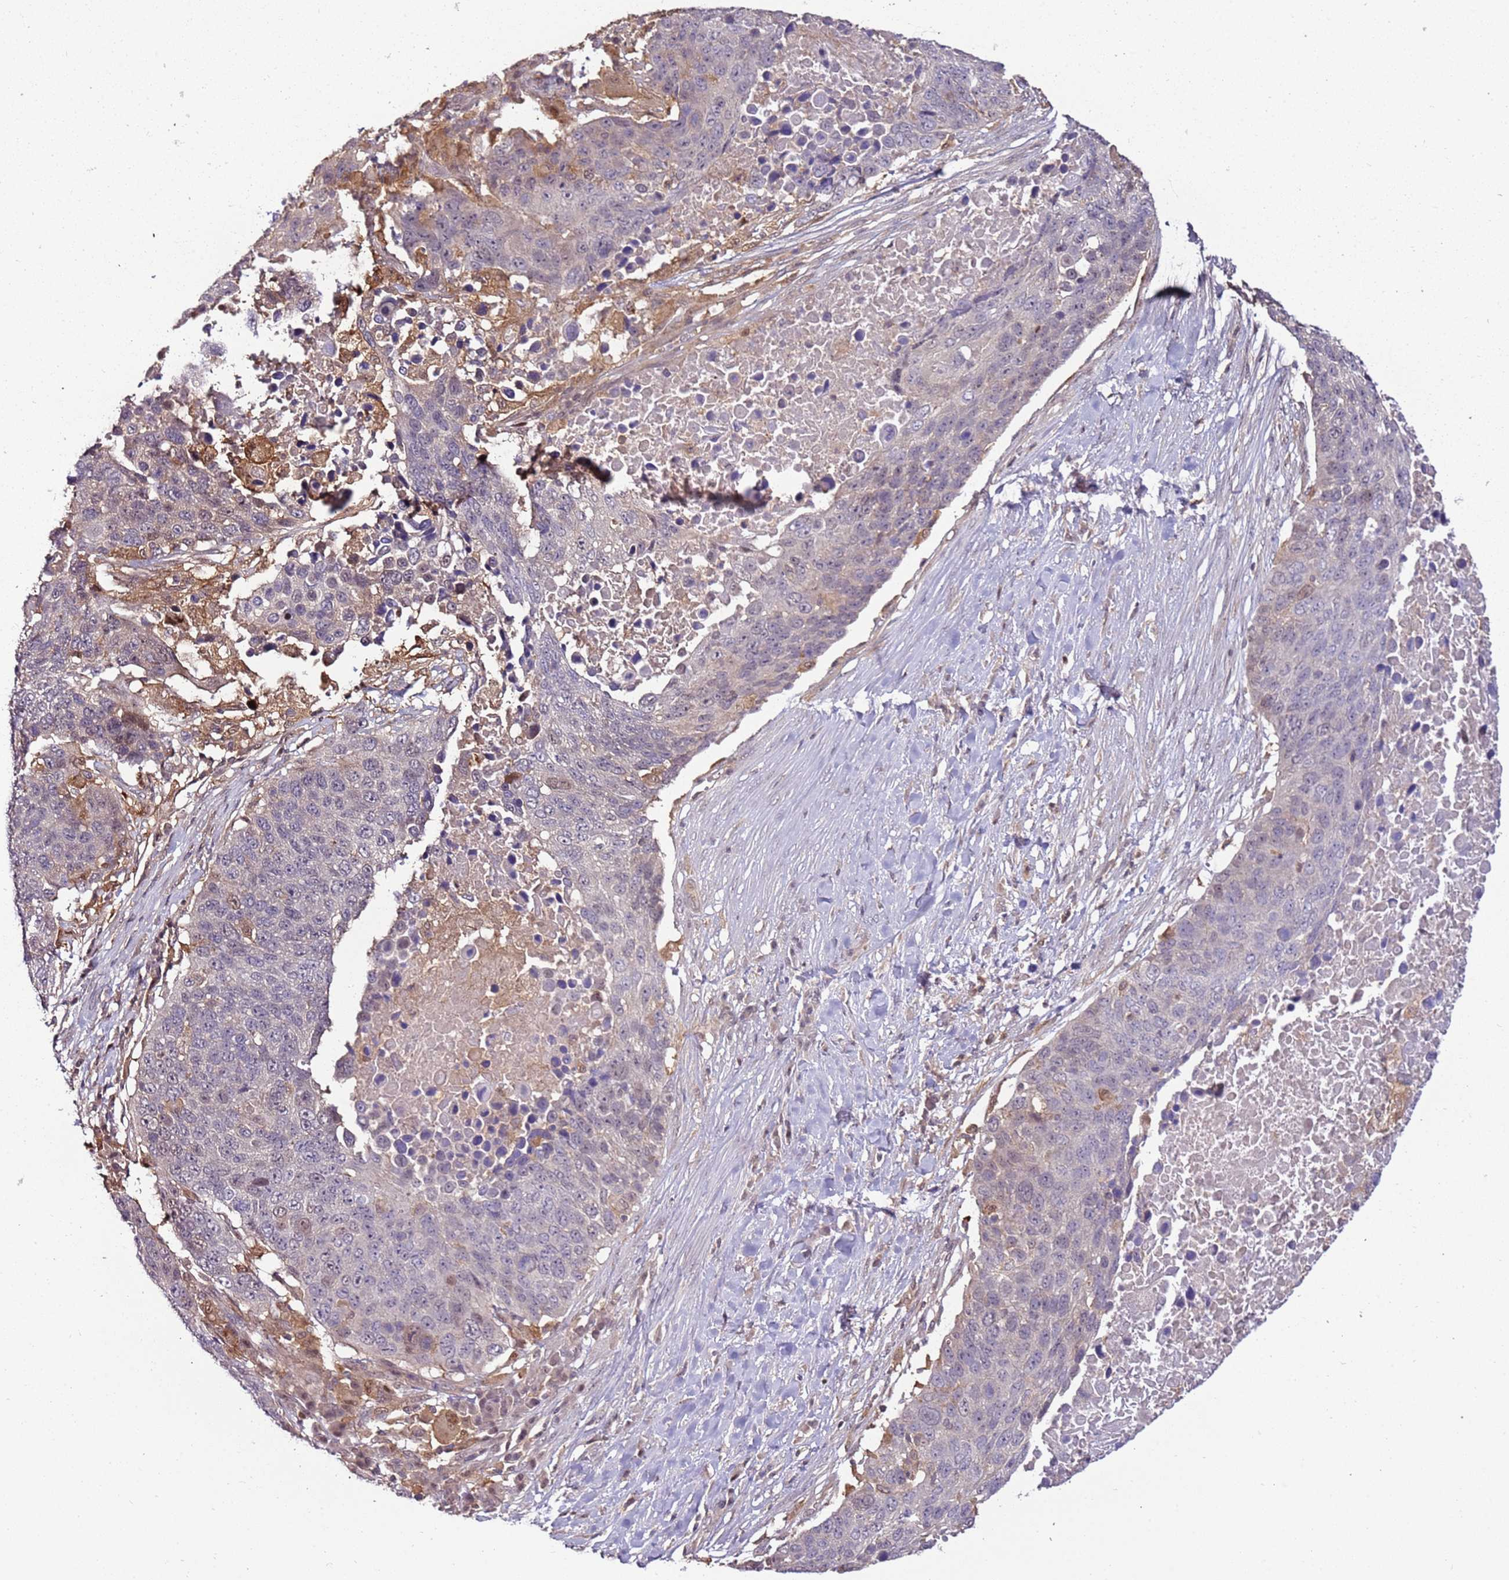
{"staining": {"intensity": "negative", "quantity": "none", "location": "none"}, "tissue": "lung cancer", "cell_type": "Tumor cells", "image_type": "cancer", "snomed": [{"axis": "morphology", "description": "Normal tissue, NOS"}, {"axis": "morphology", "description": "Squamous cell carcinoma, NOS"}, {"axis": "topography", "description": "Lymph node"}, {"axis": "topography", "description": "Lung"}], "caption": "A micrograph of human lung cancer (squamous cell carcinoma) is negative for staining in tumor cells.", "gene": "GSTO2", "patient": {"sex": "male", "age": 66}}